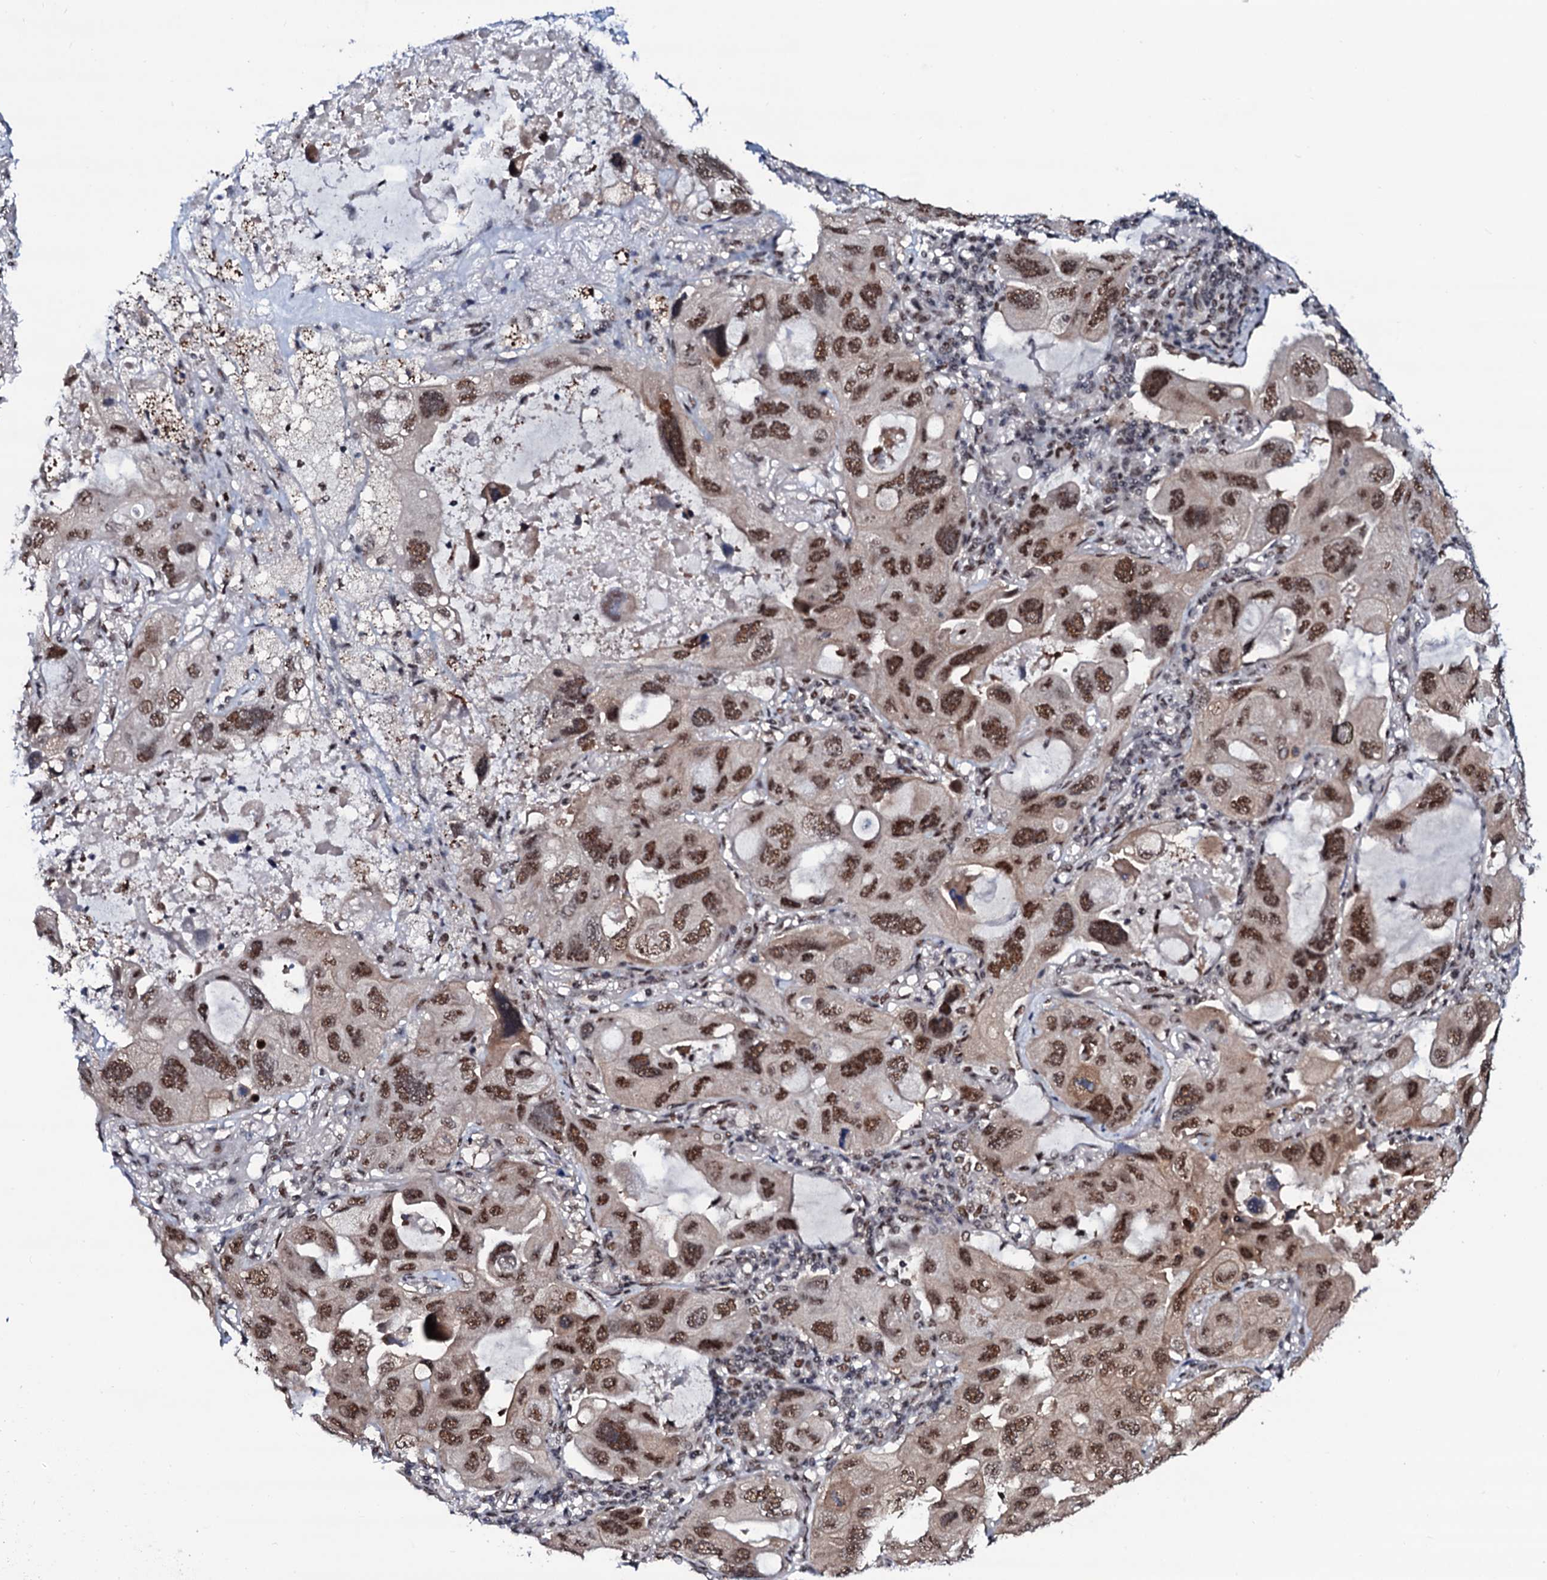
{"staining": {"intensity": "strong", "quantity": ">75%", "location": "nuclear"}, "tissue": "lung cancer", "cell_type": "Tumor cells", "image_type": "cancer", "snomed": [{"axis": "morphology", "description": "Squamous cell carcinoma, NOS"}, {"axis": "topography", "description": "Lung"}], "caption": "Lung cancer (squamous cell carcinoma) was stained to show a protein in brown. There is high levels of strong nuclear staining in about >75% of tumor cells.", "gene": "PRPF18", "patient": {"sex": "female", "age": 73}}